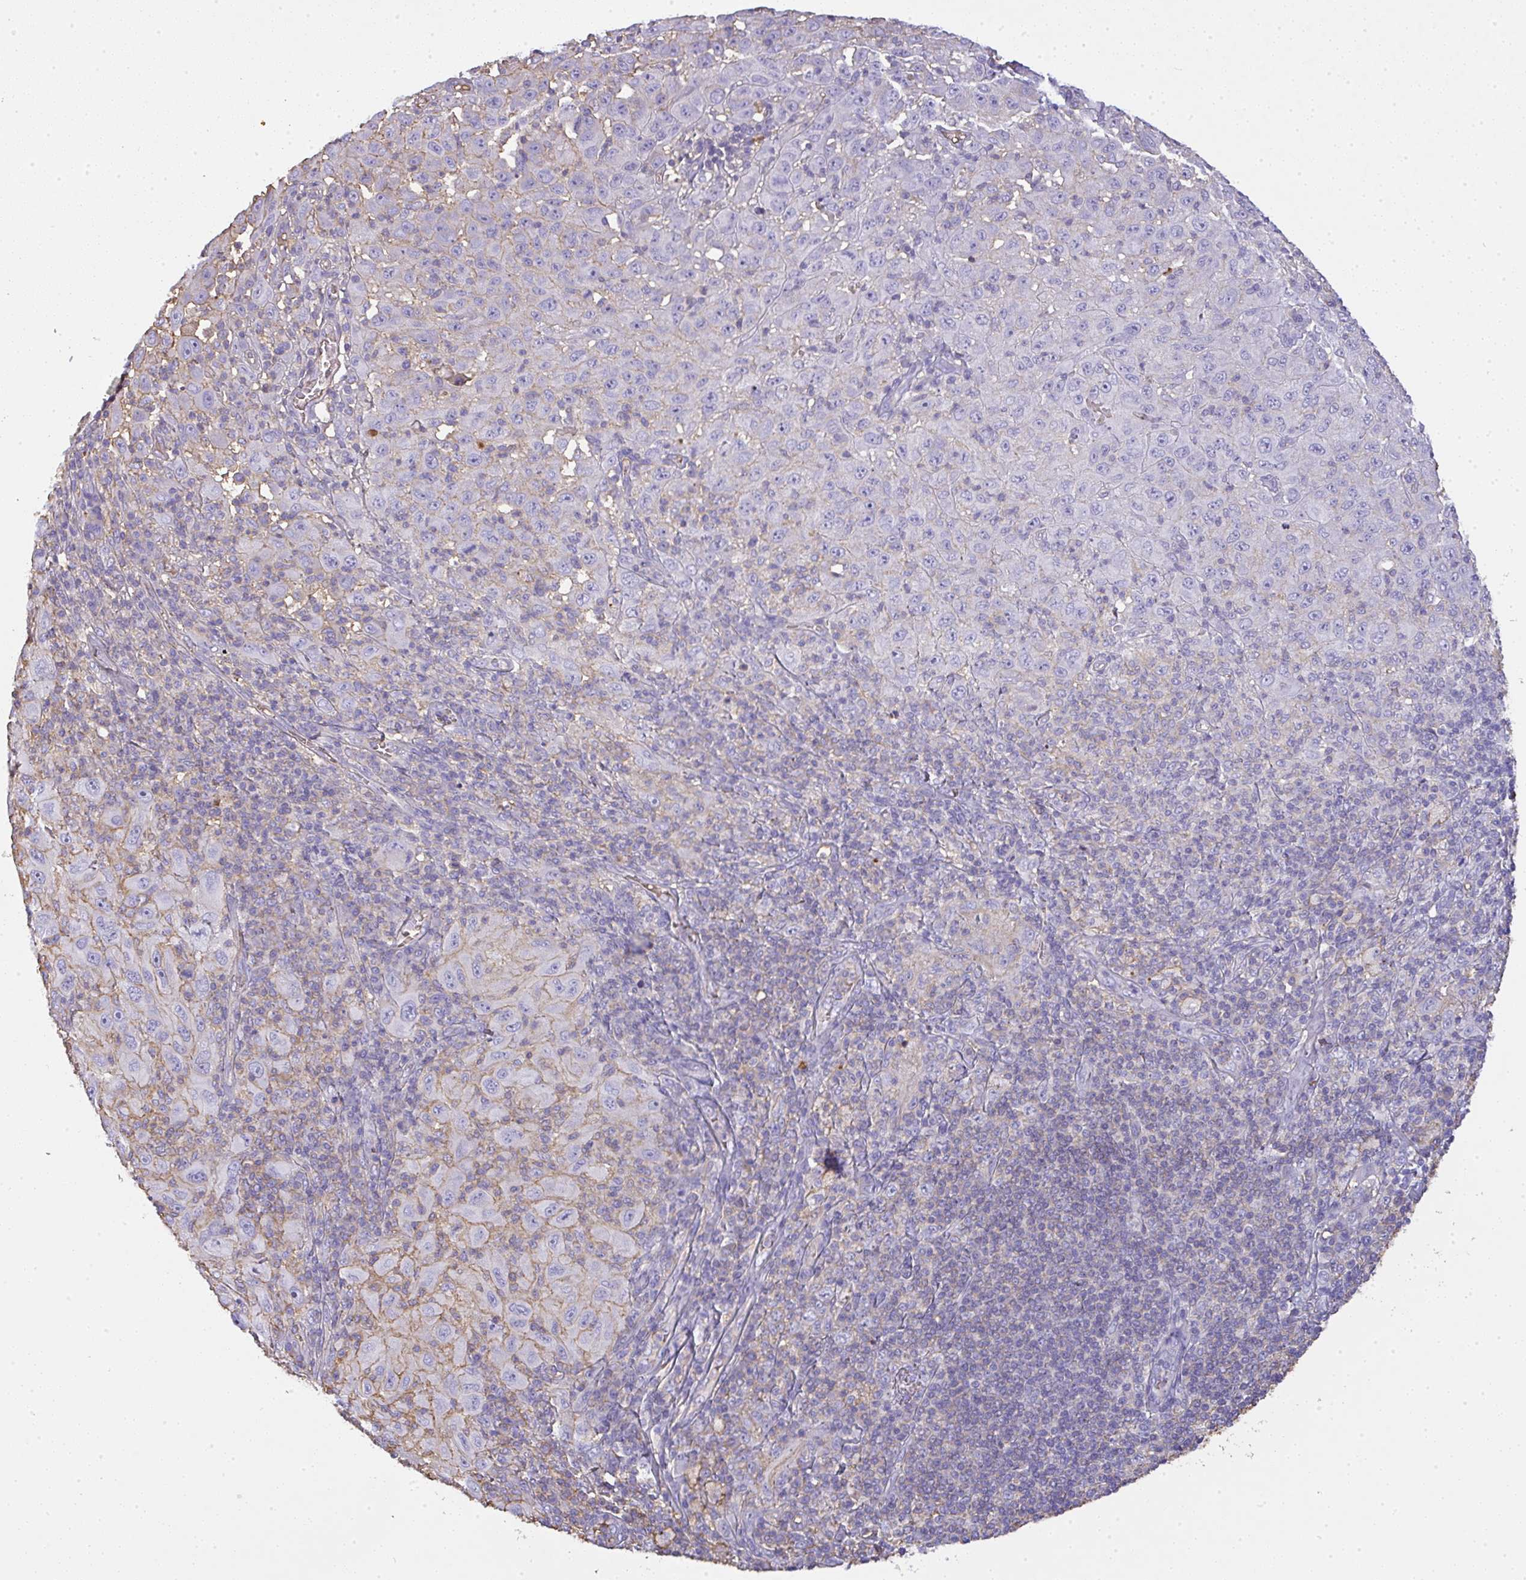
{"staining": {"intensity": "negative", "quantity": "none", "location": "none"}, "tissue": "melanoma", "cell_type": "Tumor cells", "image_type": "cancer", "snomed": [{"axis": "morphology", "description": "Malignant melanoma, NOS"}, {"axis": "topography", "description": "Skin"}], "caption": "Tumor cells show no significant positivity in melanoma. (DAB (3,3'-diaminobenzidine) immunohistochemistry visualized using brightfield microscopy, high magnification).", "gene": "SMYD5", "patient": {"sex": "female", "age": 91}}